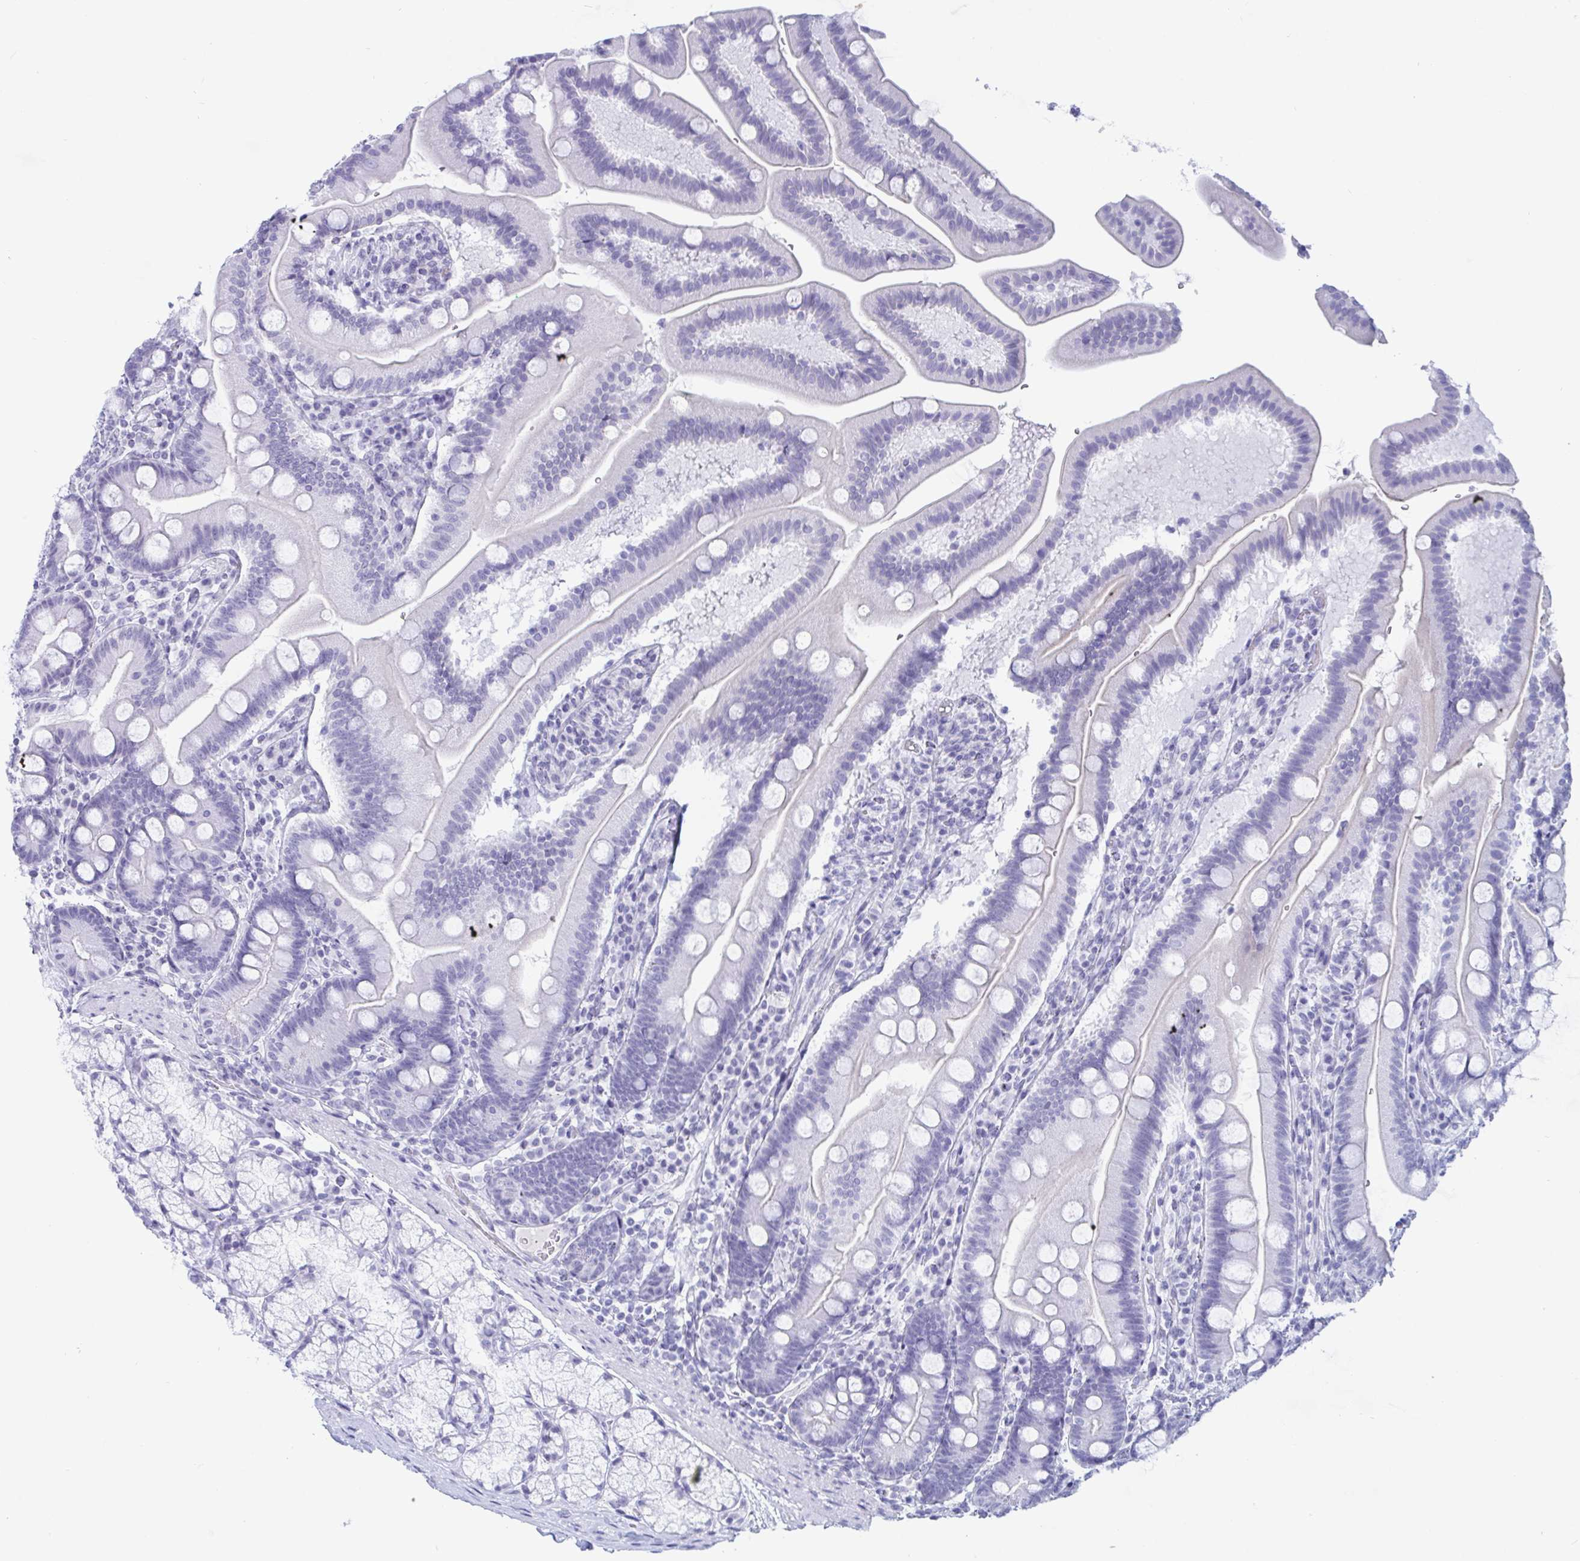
{"staining": {"intensity": "negative", "quantity": "none", "location": "none"}, "tissue": "duodenum", "cell_type": "Glandular cells", "image_type": "normal", "snomed": [{"axis": "morphology", "description": "Normal tissue, NOS"}, {"axis": "topography", "description": "Duodenum"}], "caption": "Immunohistochemistry (IHC) micrograph of normal duodenum: human duodenum stained with DAB (3,3'-diaminobenzidine) shows no significant protein positivity in glandular cells.", "gene": "CDX4", "patient": {"sex": "female", "age": 67}}